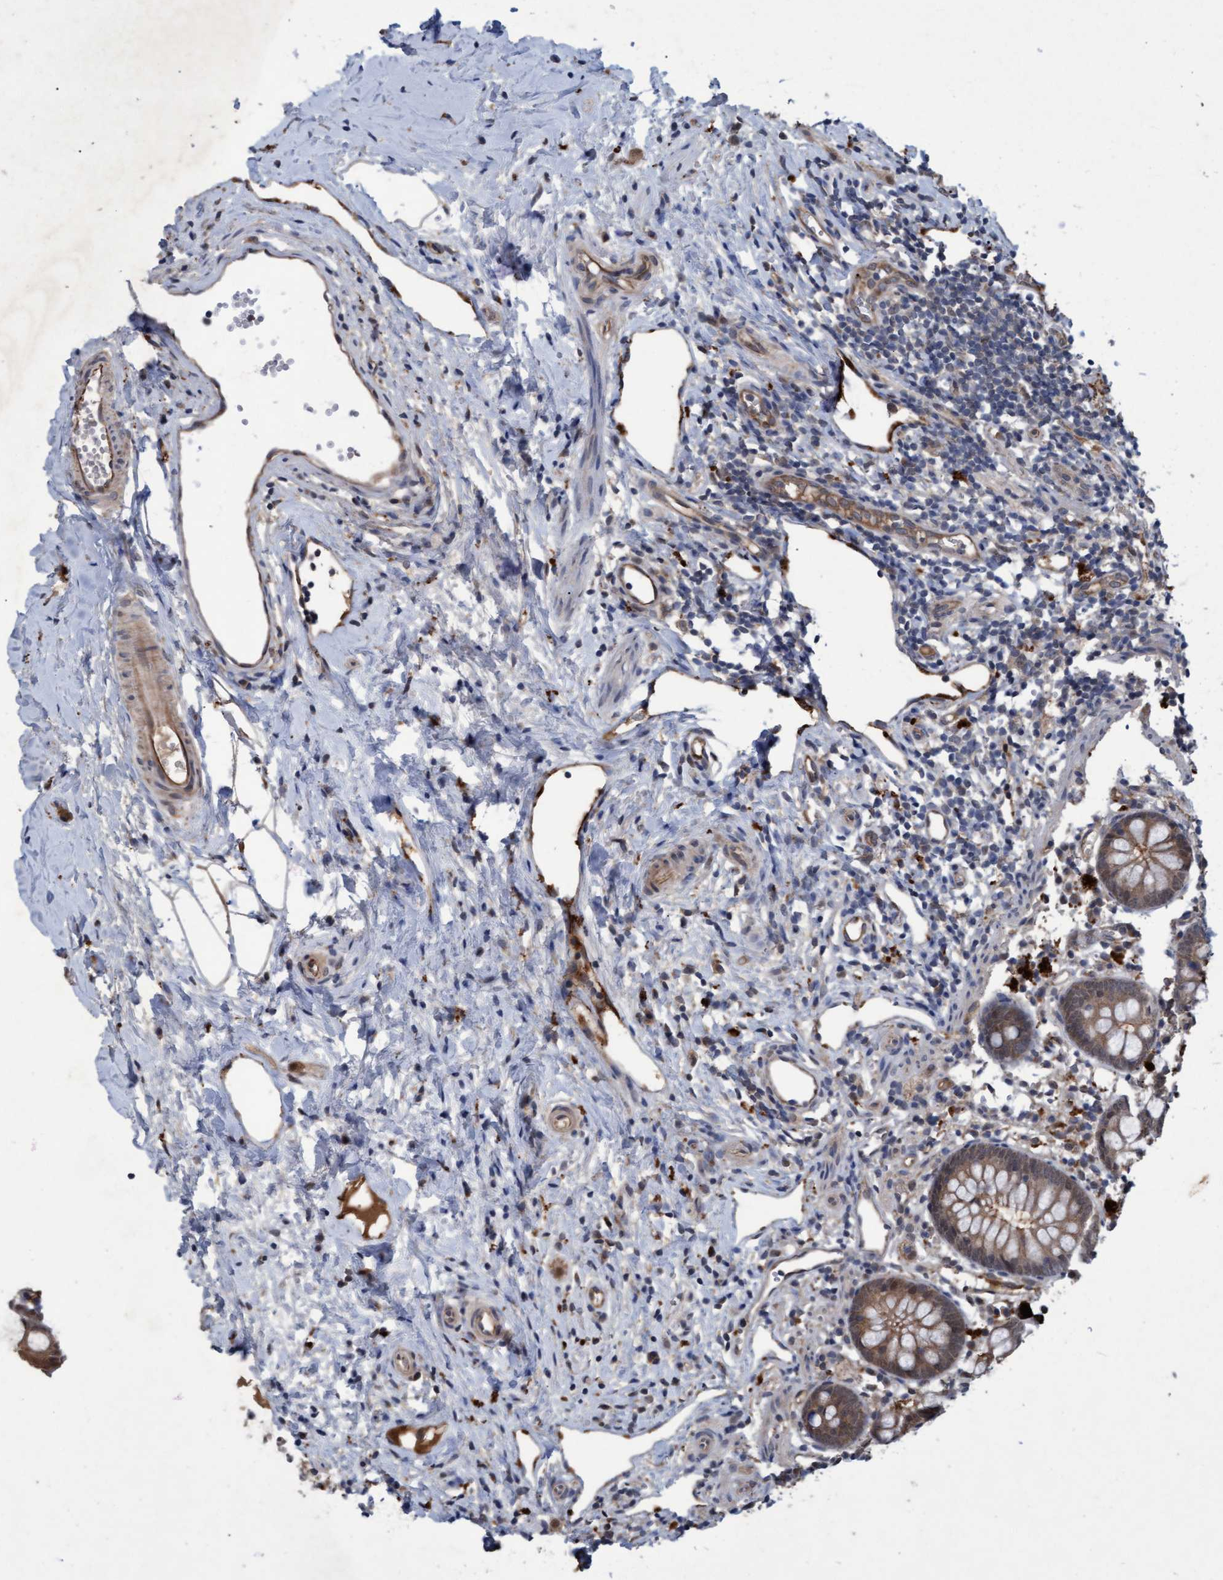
{"staining": {"intensity": "moderate", "quantity": ">75%", "location": "cytoplasmic/membranous,nuclear"}, "tissue": "appendix", "cell_type": "Glandular cells", "image_type": "normal", "snomed": [{"axis": "morphology", "description": "Normal tissue, NOS"}, {"axis": "topography", "description": "Appendix"}], "caption": "Immunohistochemical staining of normal human appendix displays >75% levels of moderate cytoplasmic/membranous,nuclear protein staining in approximately >75% of glandular cells.", "gene": "PSMB6", "patient": {"sex": "female", "age": 20}}